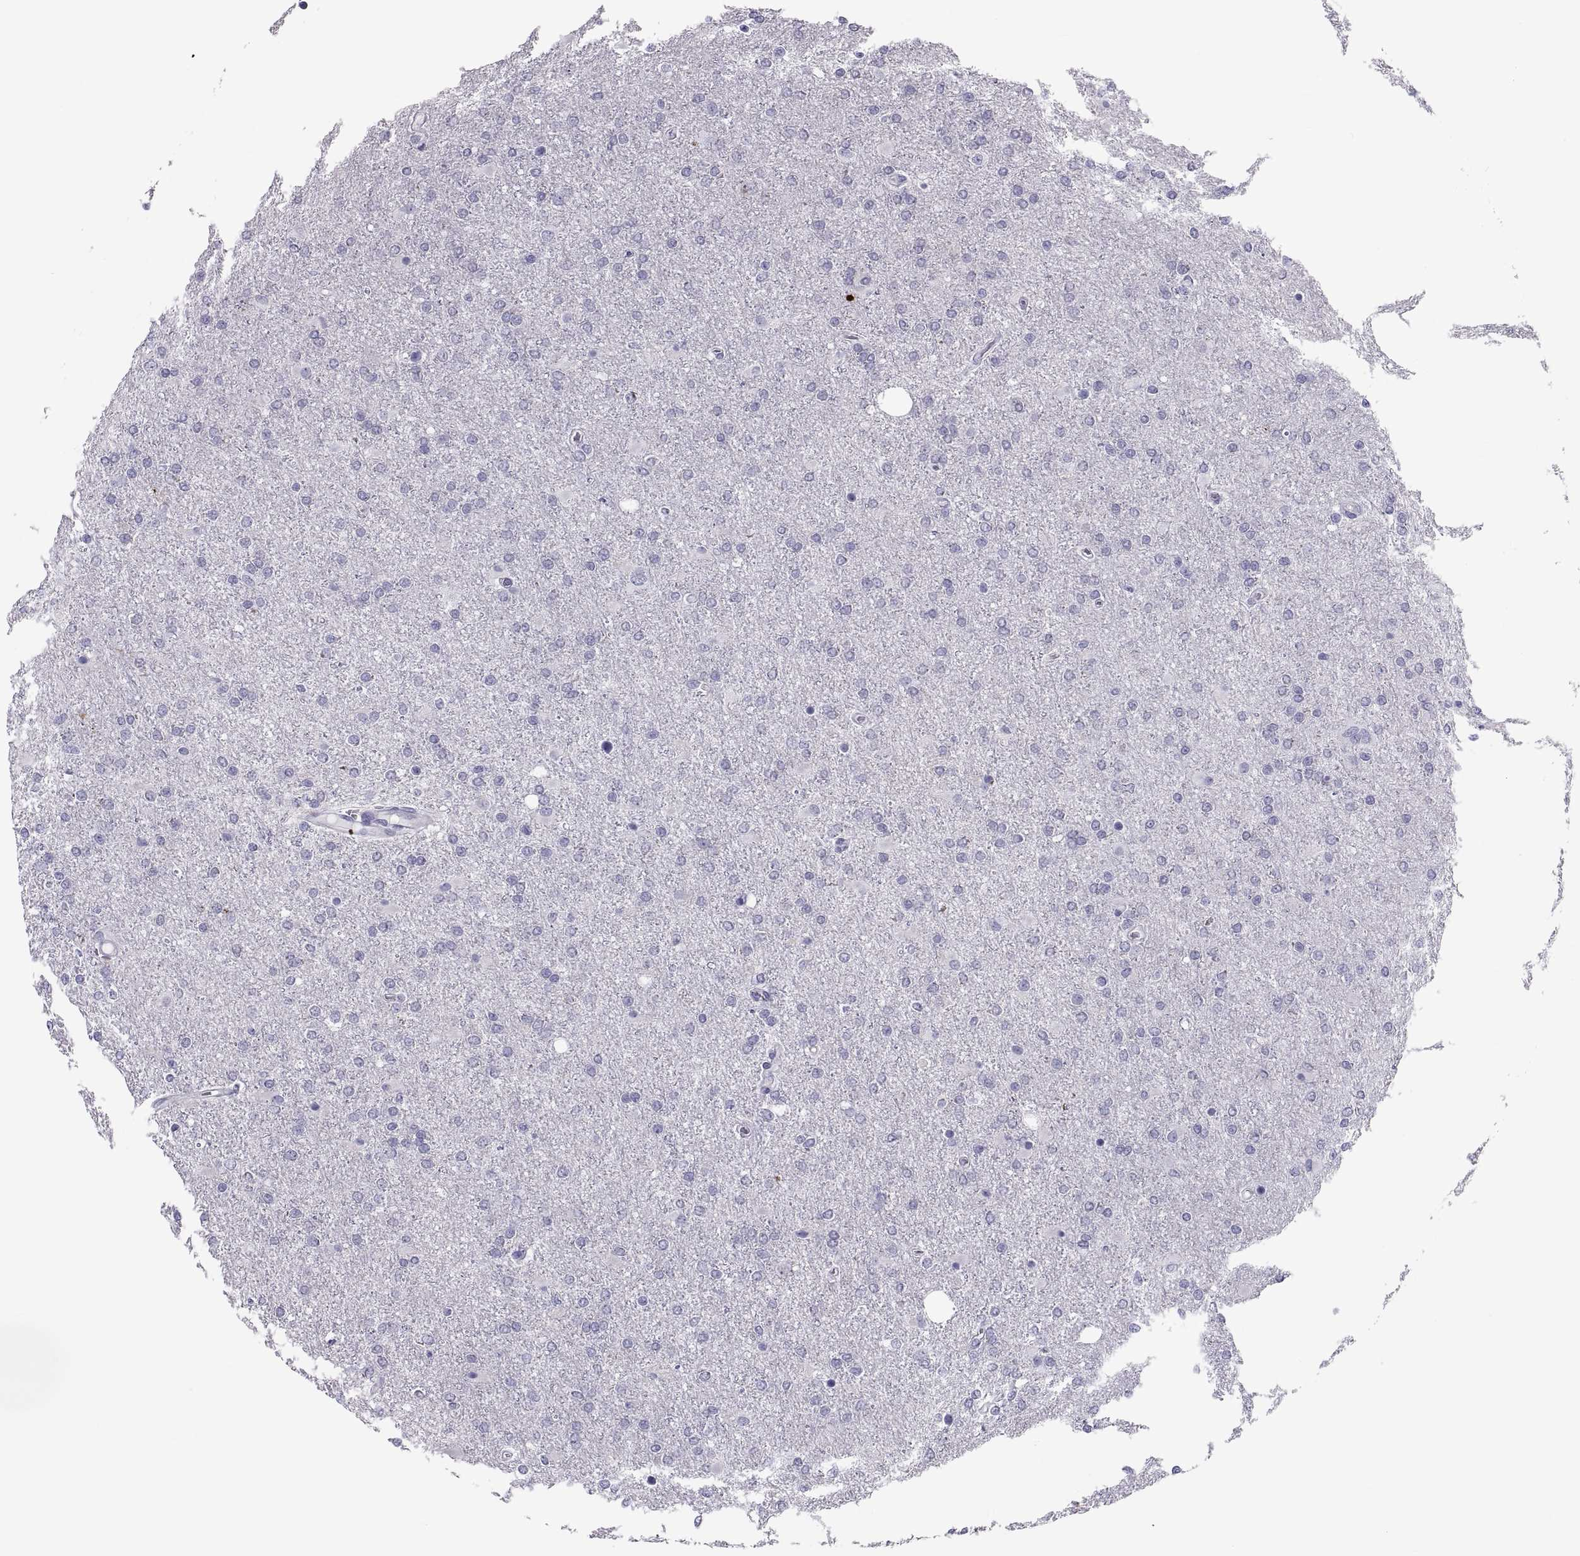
{"staining": {"intensity": "negative", "quantity": "none", "location": "none"}, "tissue": "glioma", "cell_type": "Tumor cells", "image_type": "cancer", "snomed": [{"axis": "morphology", "description": "Glioma, malignant, High grade"}, {"axis": "topography", "description": "Cerebral cortex"}], "caption": "High magnification brightfield microscopy of glioma stained with DAB (3,3'-diaminobenzidine) (brown) and counterstained with hematoxylin (blue): tumor cells show no significant expression. (IHC, brightfield microscopy, high magnification).", "gene": "DEFB129", "patient": {"sex": "male", "age": 70}}